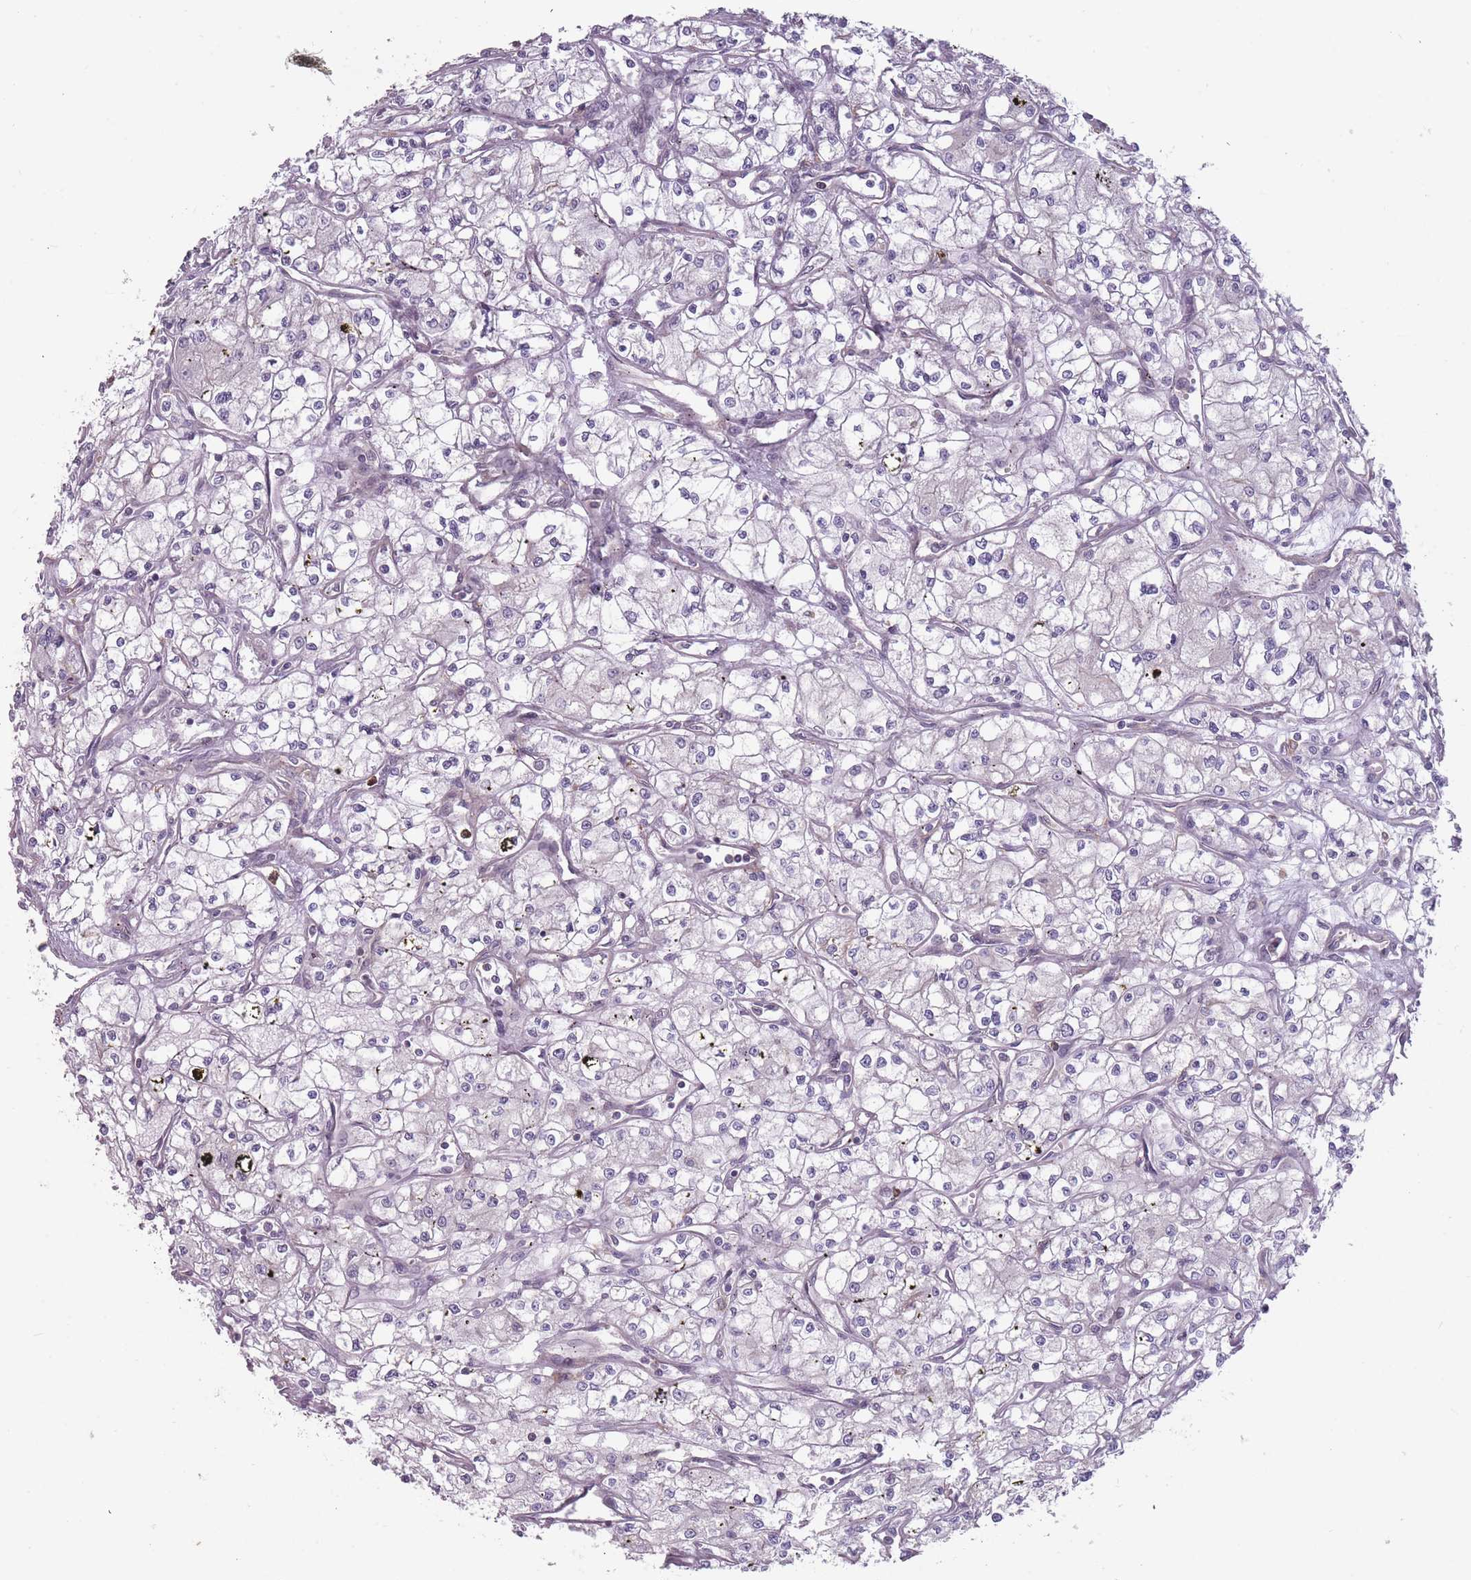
{"staining": {"intensity": "negative", "quantity": "none", "location": "none"}, "tissue": "renal cancer", "cell_type": "Tumor cells", "image_type": "cancer", "snomed": [{"axis": "morphology", "description": "Adenocarcinoma, NOS"}, {"axis": "topography", "description": "Kidney"}], "caption": "Histopathology image shows no protein expression in tumor cells of adenocarcinoma (renal) tissue.", "gene": "TET3", "patient": {"sex": "male", "age": 59}}